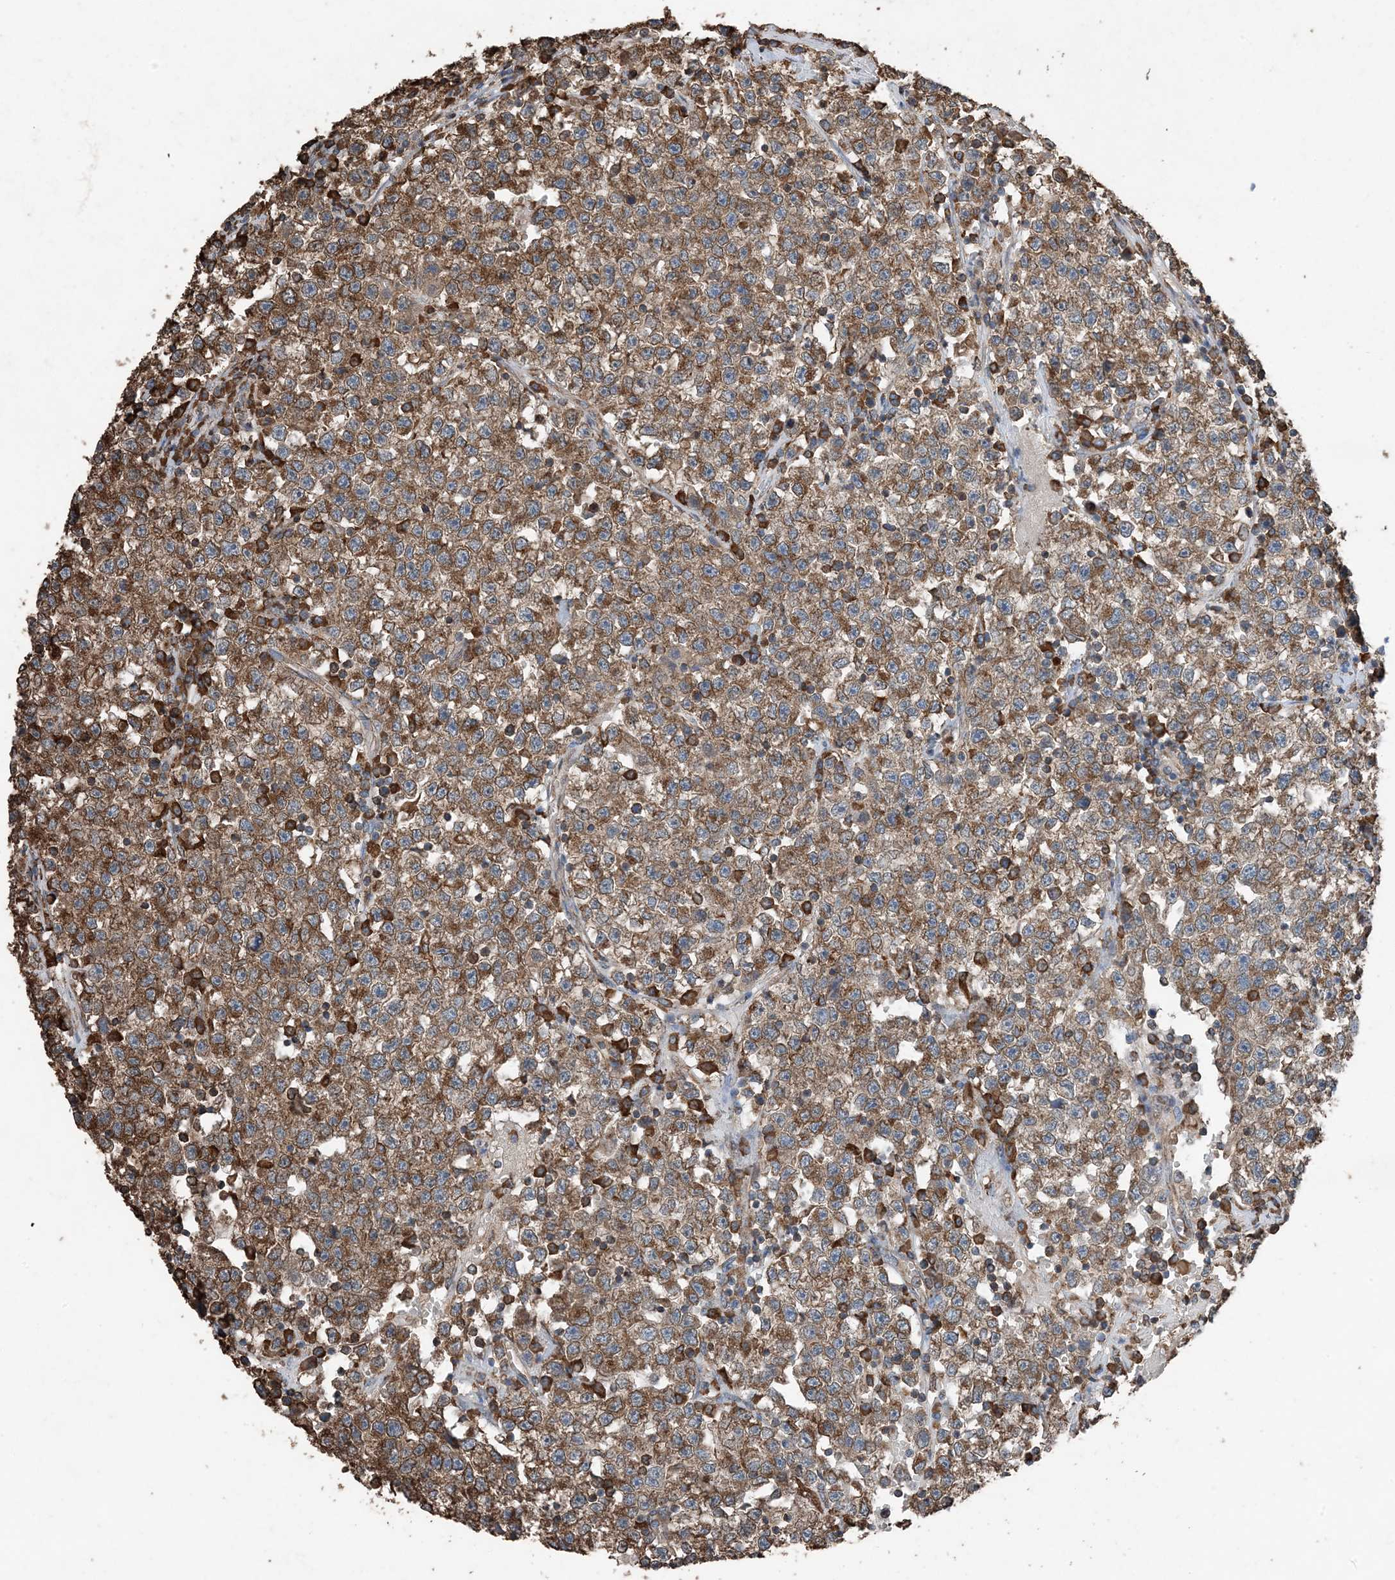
{"staining": {"intensity": "moderate", "quantity": ">75%", "location": "cytoplasmic/membranous"}, "tissue": "testis cancer", "cell_type": "Tumor cells", "image_type": "cancer", "snomed": [{"axis": "morphology", "description": "Seminoma, NOS"}, {"axis": "topography", "description": "Testis"}], "caption": "Immunohistochemistry (IHC) micrograph of neoplastic tissue: seminoma (testis) stained using immunohistochemistry (IHC) demonstrates medium levels of moderate protein expression localized specifically in the cytoplasmic/membranous of tumor cells, appearing as a cytoplasmic/membranous brown color.", "gene": "PDIA6", "patient": {"sex": "male", "age": 22}}